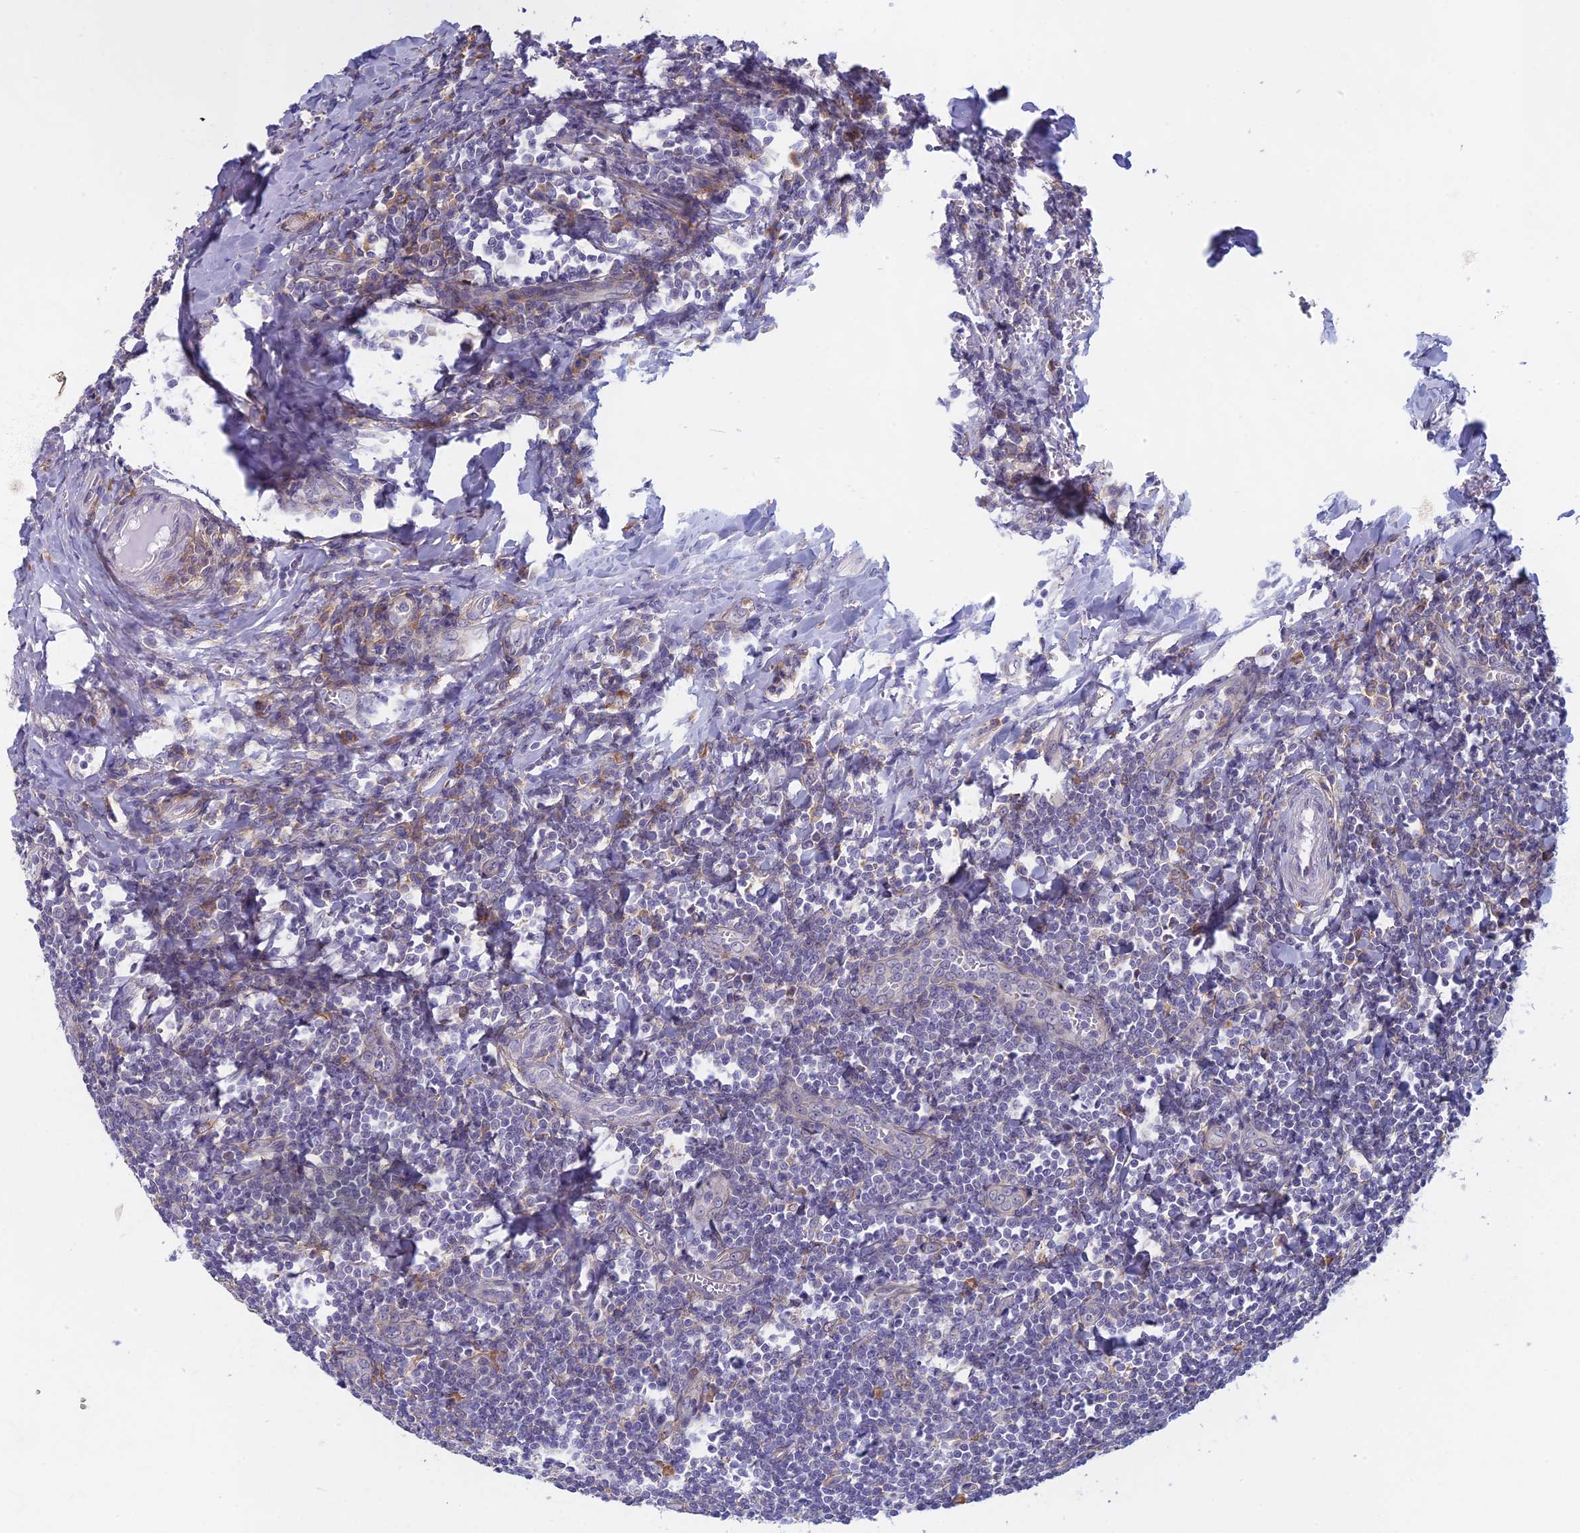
{"staining": {"intensity": "negative", "quantity": "none", "location": "none"}, "tissue": "tonsil", "cell_type": "Germinal center cells", "image_type": "normal", "snomed": [{"axis": "morphology", "description": "Normal tissue, NOS"}, {"axis": "topography", "description": "Tonsil"}], "caption": "The image demonstrates no significant staining in germinal center cells of tonsil. (DAB (3,3'-diaminobenzidine) IHC visualized using brightfield microscopy, high magnification).", "gene": "DDX51", "patient": {"sex": "male", "age": 27}}